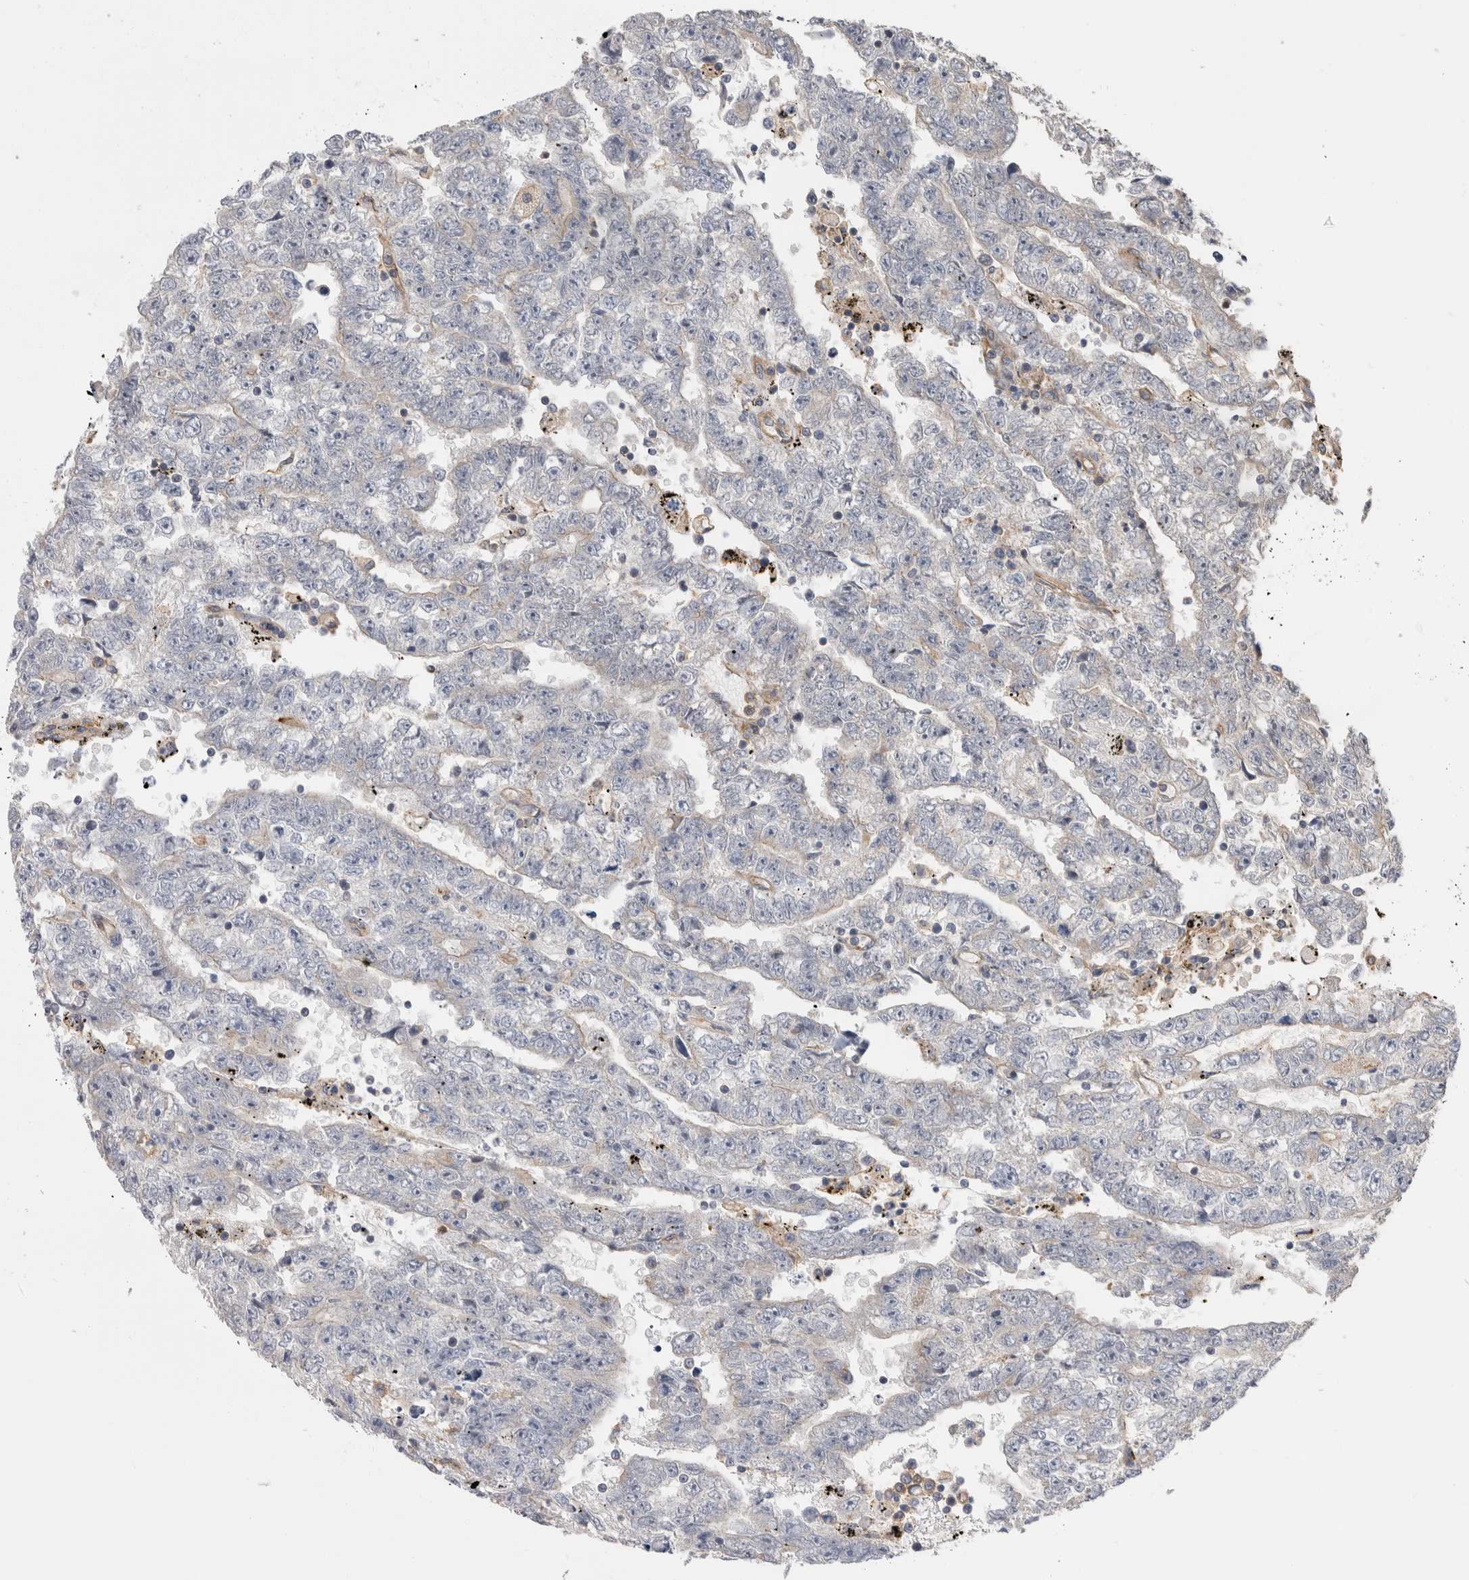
{"staining": {"intensity": "negative", "quantity": "none", "location": "none"}, "tissue": "testis cancer", "cell_type": "Tumor cells", "image_type": "cancer", "snomed": [{"axis": "morphology", "description": "Carcinoma, Embryonal, NOS"}, {"axis": "topography", "description": "Testis"}], "caption": "Immunohistochemistry (IHC) of human testis cancer shows no staining in tumor cells.", "gene": "BNIP2", "patient": {"sex": "male", "age": 25}}